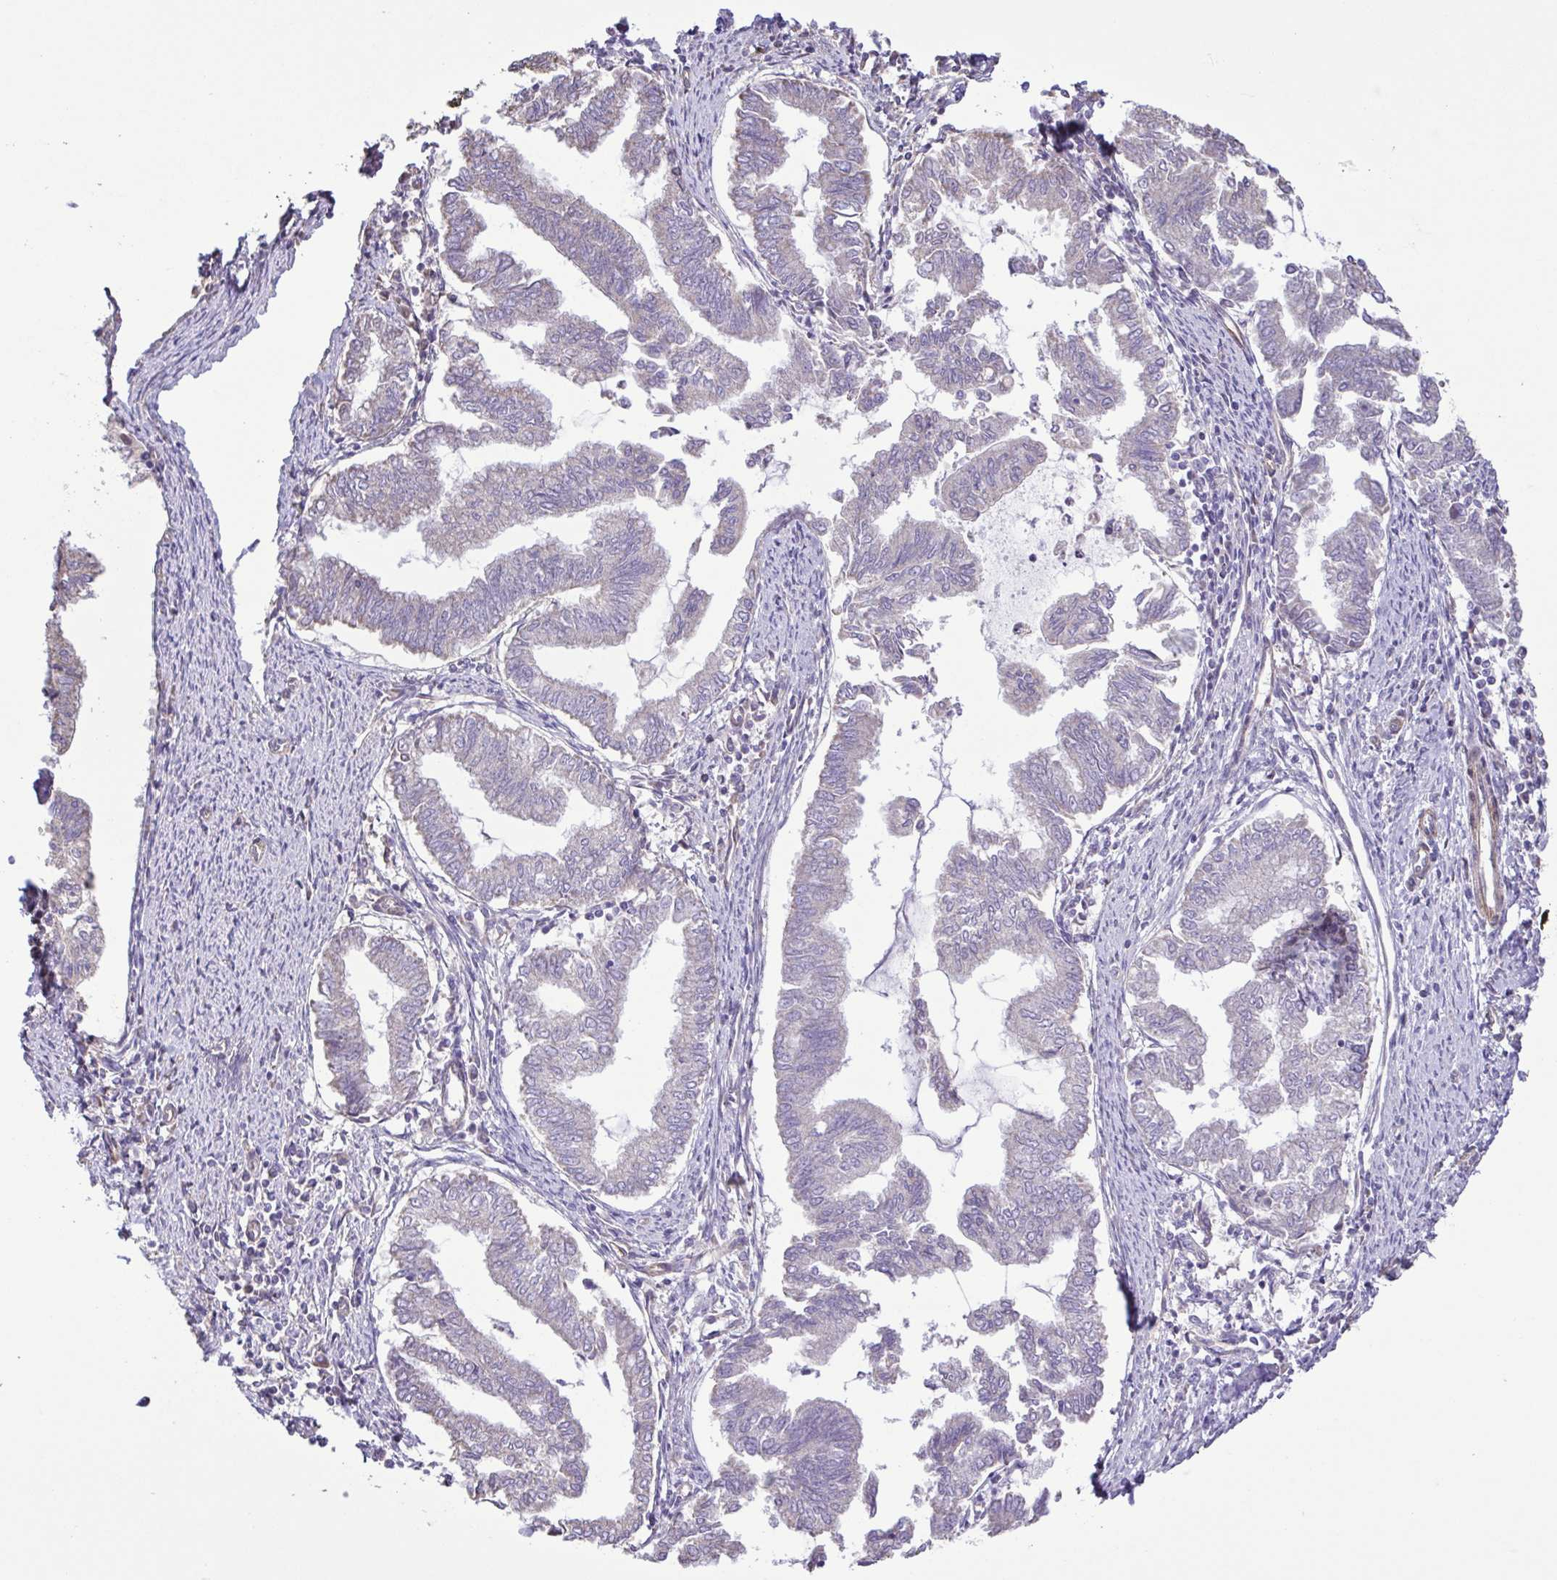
{"staining": {"intensity": "negative", "quantity": "none", "location": "none"}, "tissue": "endometrial cancer", "cell_type": "Tumor cells", "image_type": "cancer", "snomed": [{"axis": "morphology", "description": "Adenocarcinoma, NOS"}, {"axis": "topography", "description": "Endometrium"}], "caption": "Protein analysis of endometrial adenocarcinoma reveals no significant staining in tumor cells.", "gene": "FLT1", "patient": {"sex": "female", "age": 79}}